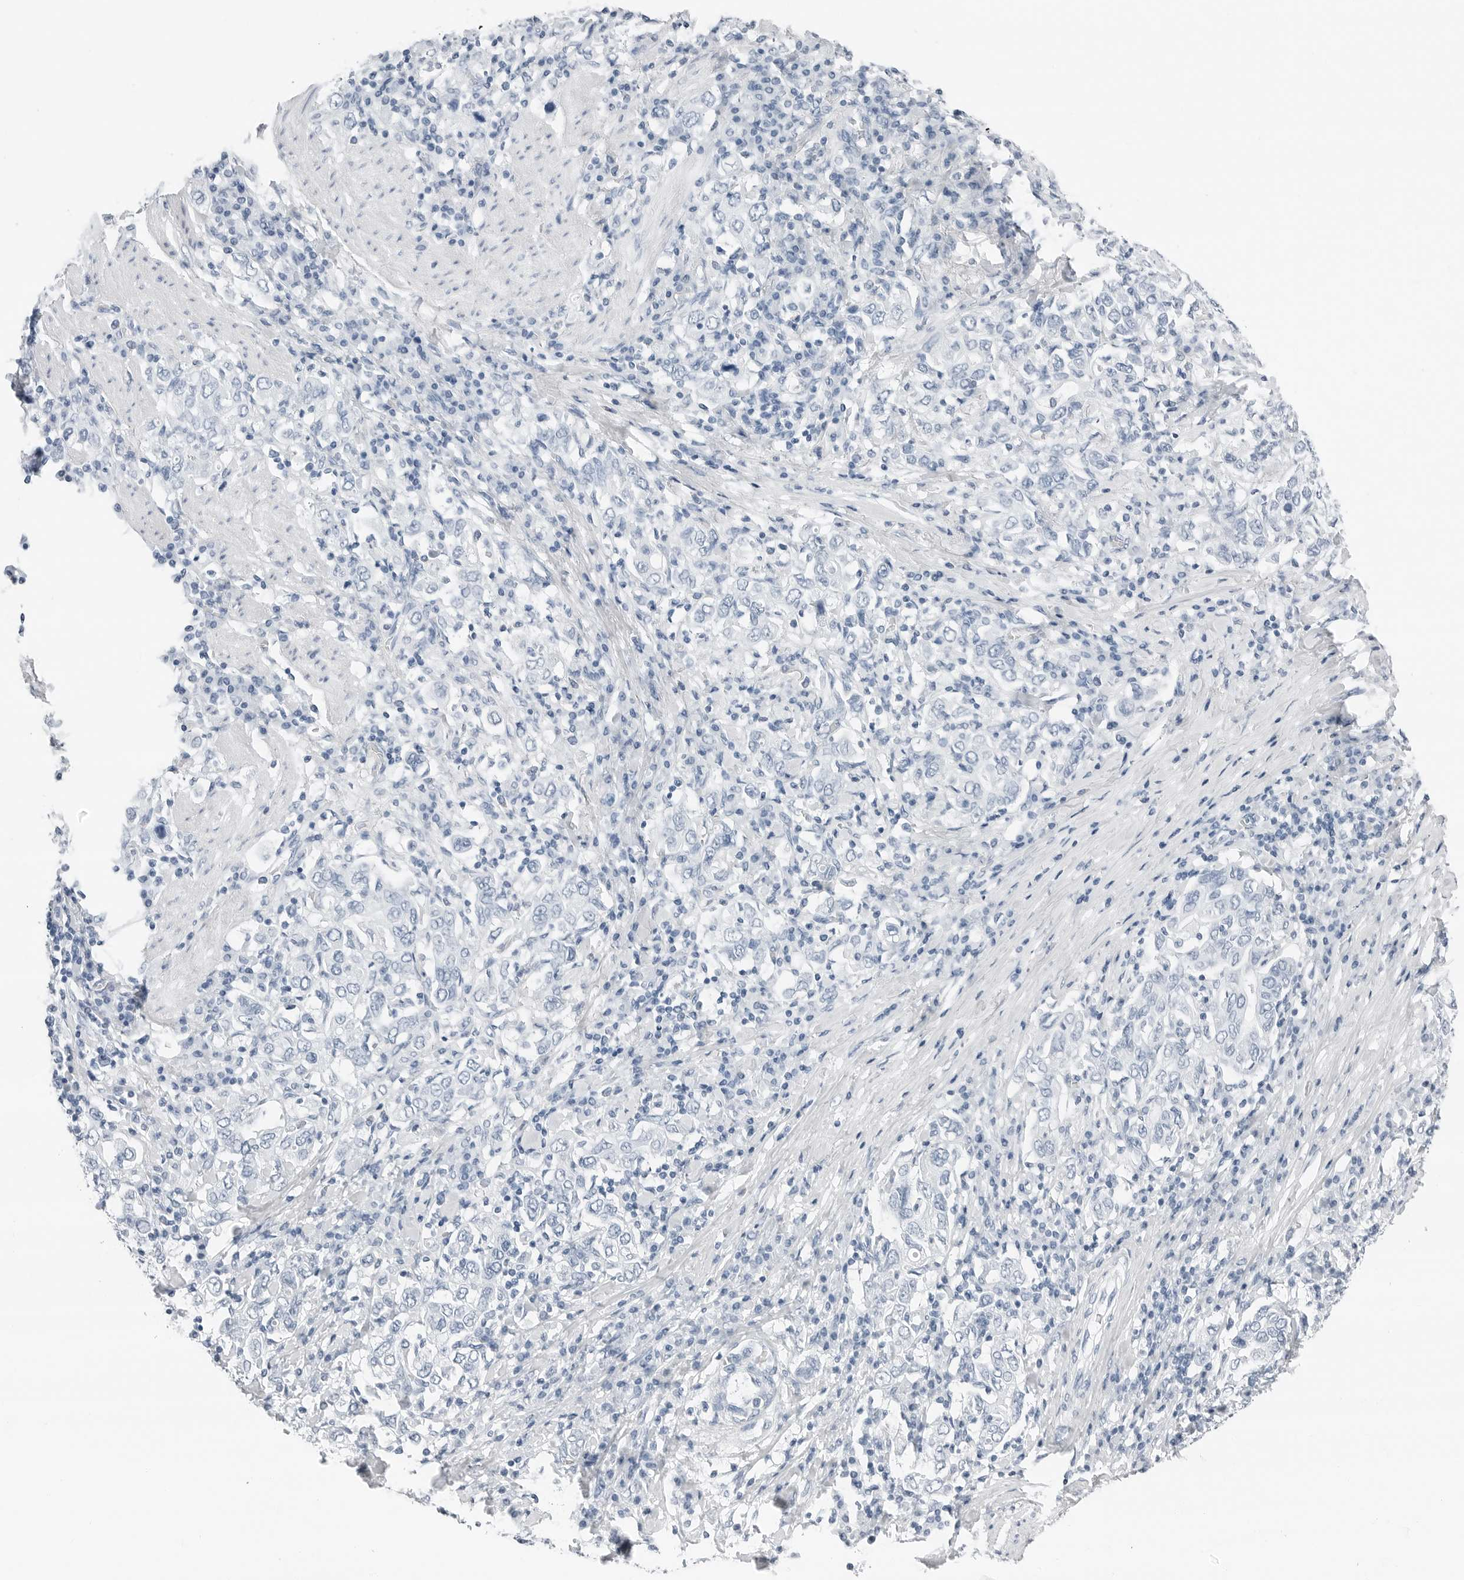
{"staining": {"intensity": "negative", "quantity": "none", "location": "none"}, "tissue": "stomach cancer", "cell_type": "Tumor cells", "image_type": "cancer", "snomed": [{"axis": "morphology", "description": "Adenocarcinoma, NOS"}, {"axis": "topography", "description": "Stomach, upper"}], "caption": "Protein analysis of adenocarcinoma (stomach) displays no significant staining in tumor cells. Brightfield microscopy of immunohistochemistry (IHC) stained with DAB (brown) and hematoxylin (blue), captured at high magnification.", "gene": "SLPI", "patient": {"sex": "male", "age": 62}}